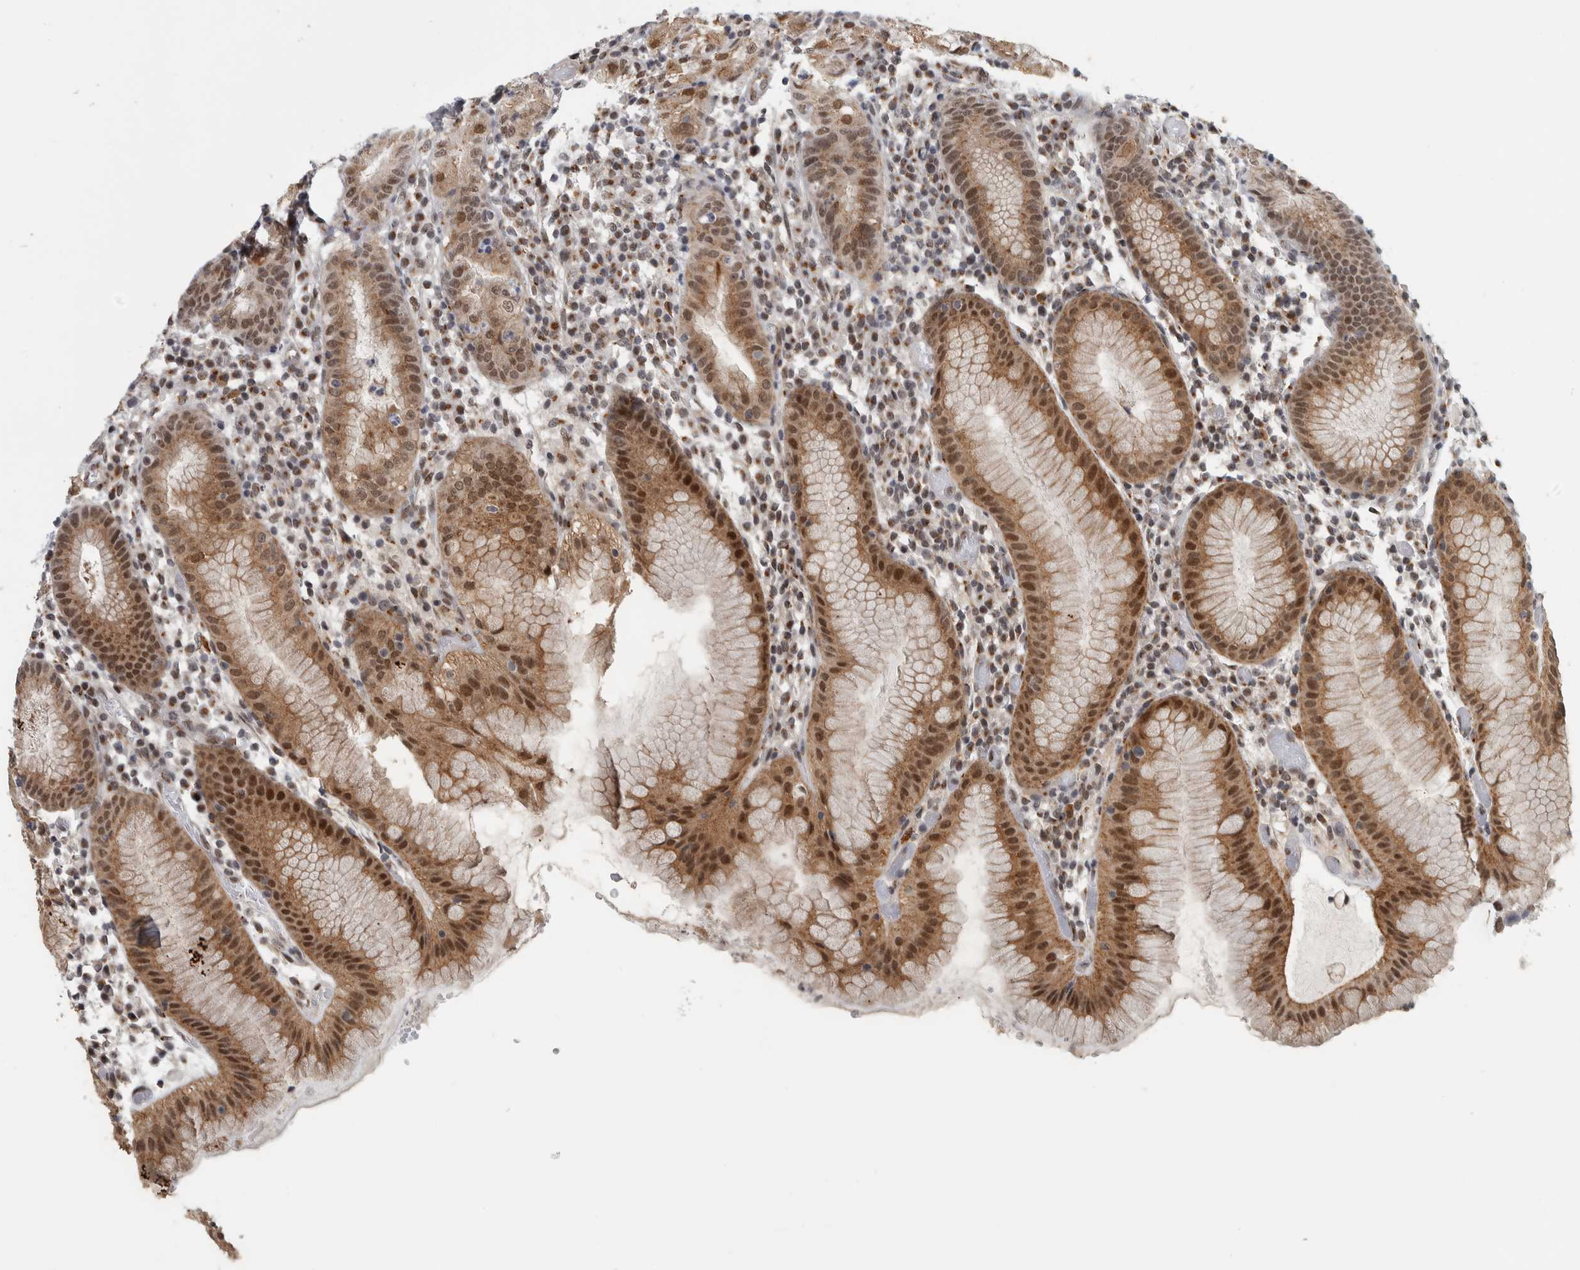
{"staining": {"intensity": "moderate", "quantity": ">75%", "location": "cytoplasmic/membranous,nuclear"}, "tissue": "stomach", "cell_type": "Glandular cells", "image_type": "normal", "snomed": [{"axis": "morphology", "description": "Normal tissue, NOS"}, {"axis": "topography", "description": "Stomach"}, {"axis": "topography", "description": "Stomach, lower"}], "caption": "Immunohistochemical staining of unremarkable human stomach exhibits medium levels of moderate cytoplasmic/membranous,nuclear staining in about >75% of glandular cells. Using DAB (brown) and hematoxylin (blue) stains, captured at high magnification using brightfield microscopy.", "gene": "ZMYND8", "patient": {"sex": "female", "age": 75}}